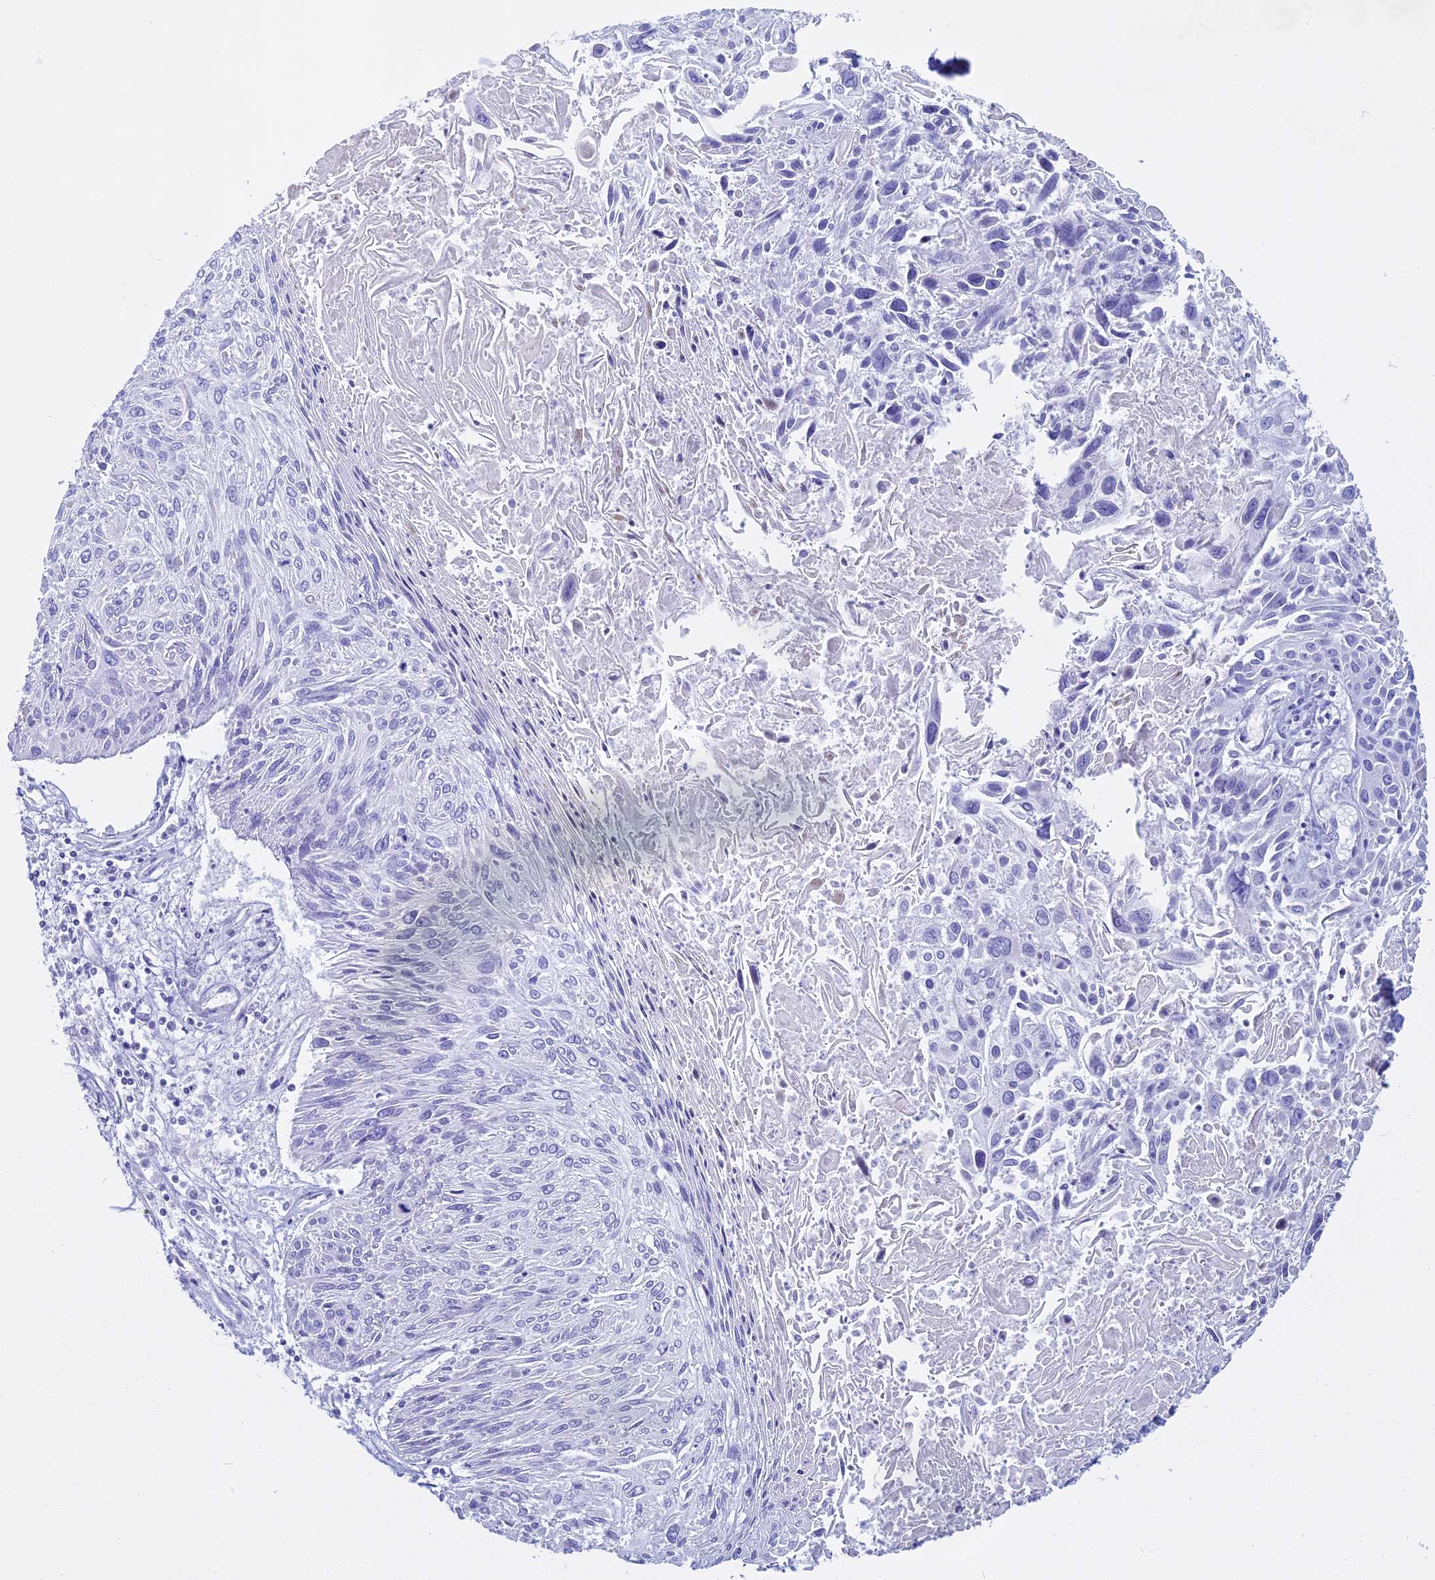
{"staining": {"intensity": "negative", "quantity": "none", "location": "none"}, "tissue": "cervical cancer", "cell_type": "Tumor cells", "image_type": "cancer", "snomed": [{"axis": "morphology", "description": "Squamous cell carcinoma, NOS"}, {"axis": "topography", "description": "Cervix"}], "caption": "DAB (3,3'-diaminobenzidine) immunohistochemical staining of cervical cancer (squamous cell carcinoma) demonstrates no significant expression in tumor cells.", "gene": "KCTD21", "patient": {"sex": "female", "age": 51}}